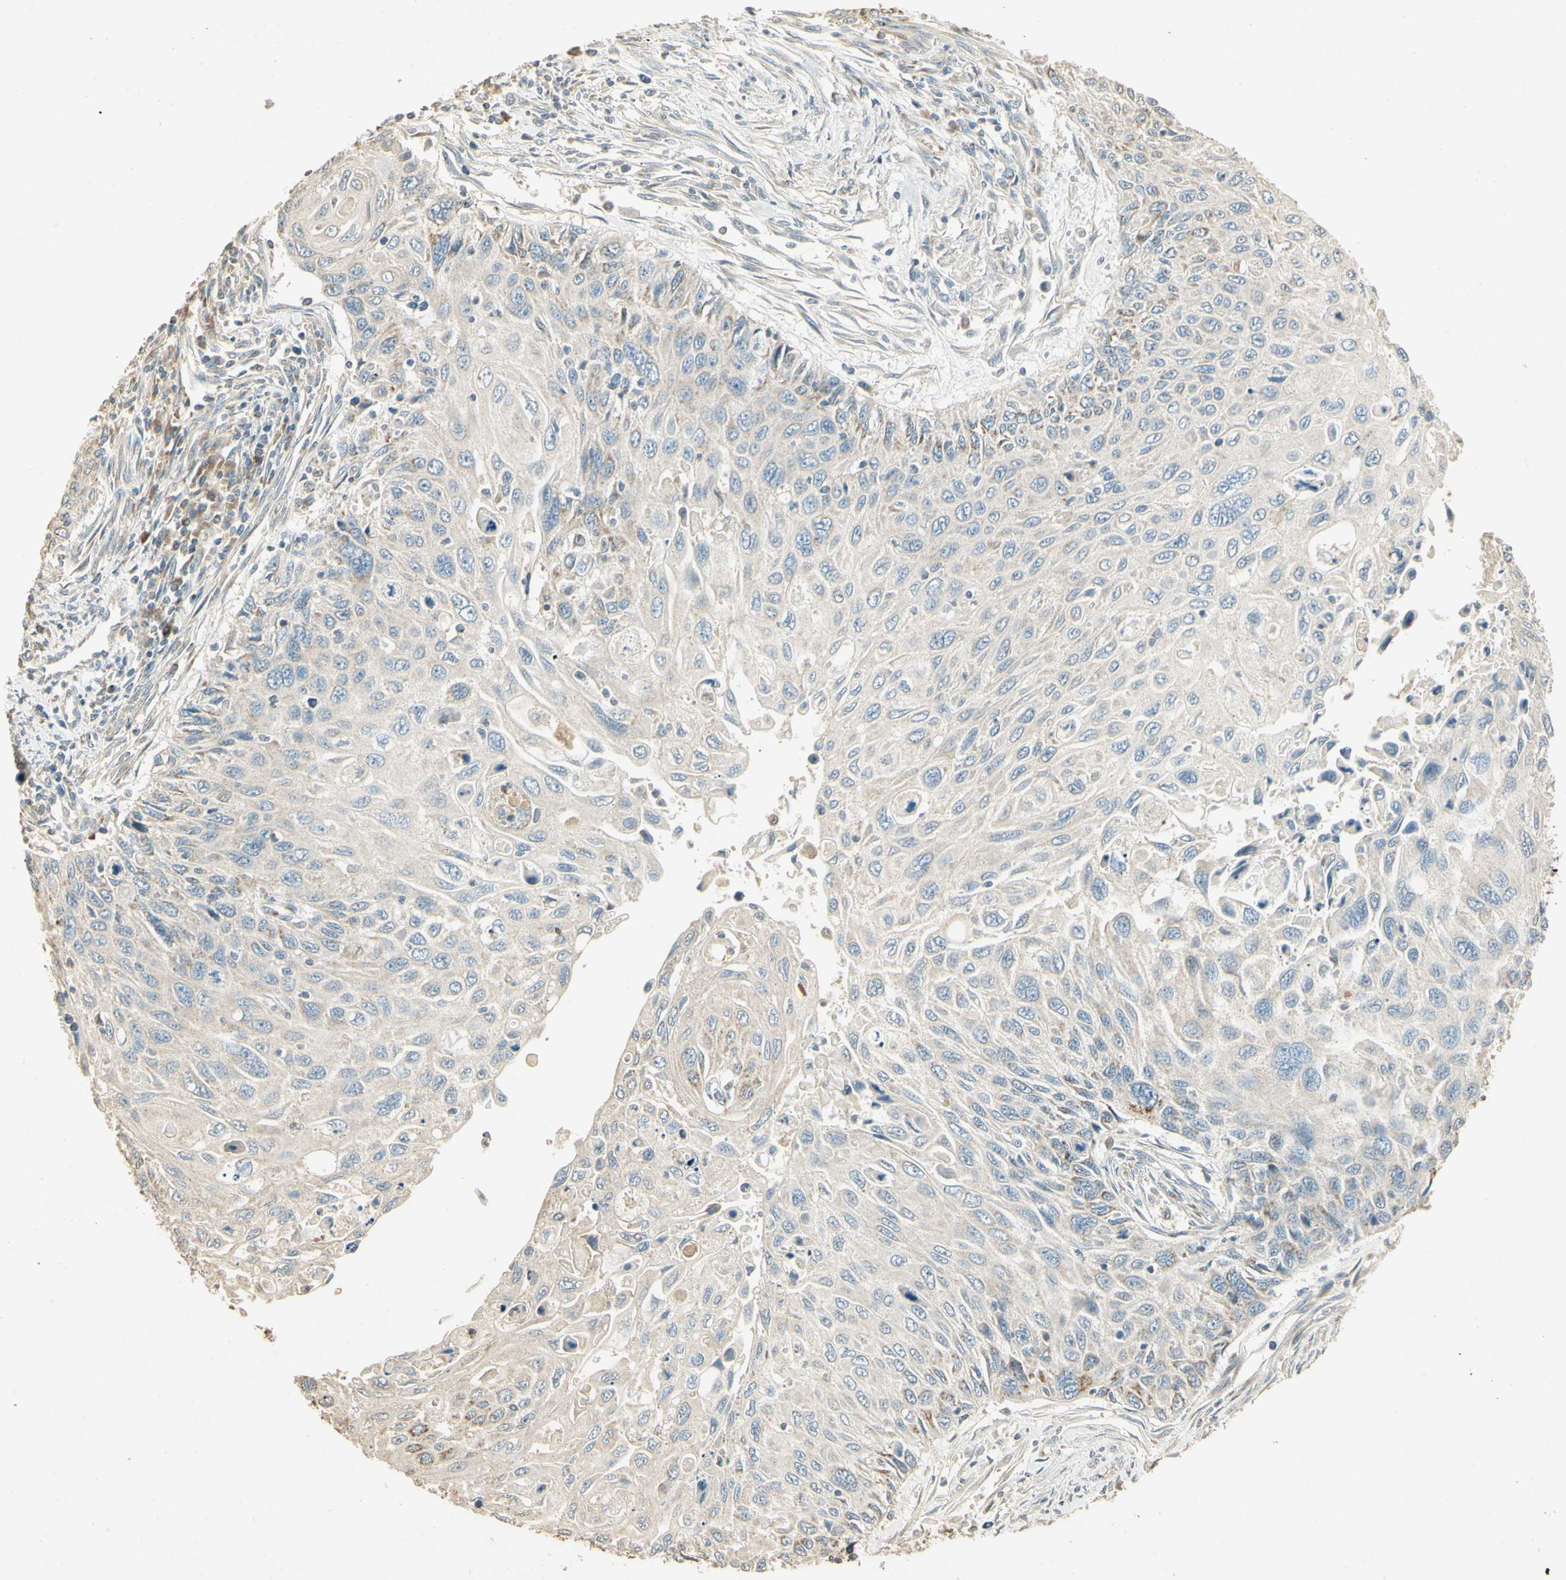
{"staining": {"intensity": "weak", "quantity": "<25%", "location": "cytoplasmic/membranous"}, "tissue": "cervical cancer", "cell_type": "Tumor cells", "image_type": "cancer", "snomed": [{"axis": "morphology", "description": "Squamous cell carcinoma, NOS"}, {"axis": "topography", "description": "Cervix"}], "caption": "Tumor cells are negative for protein expression in human cervical squamous cell carcinoma.", "gene": "UXS1", "patient": {"sex": "female", "age": 70}}